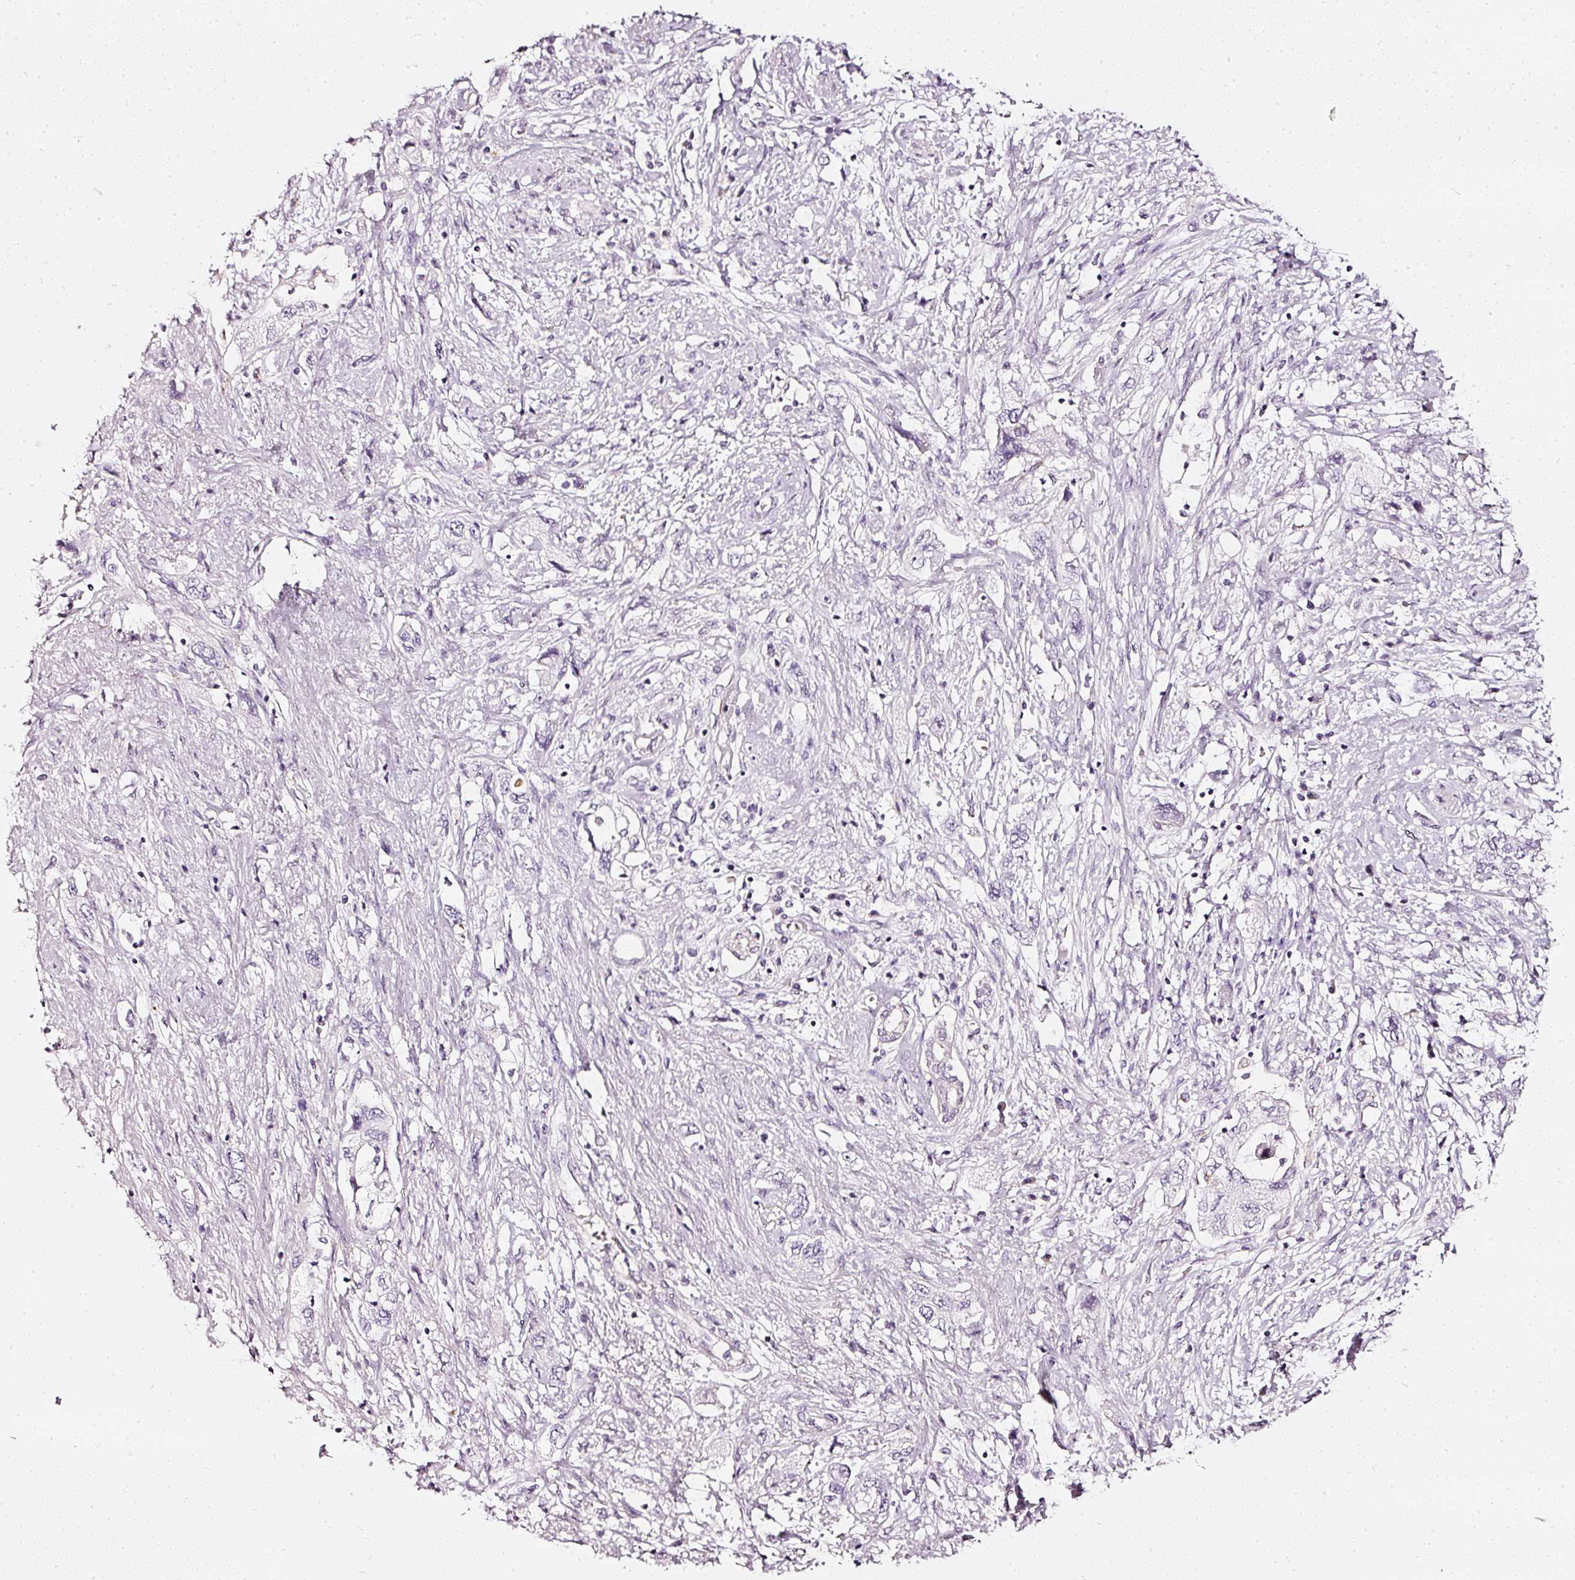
{"staining": {"intensity": "moderate", "quantity": ">75%", "location": "cytoplasmic/membranous"}, "tissue": "pancreatic cancer", "cell_type": "Tumor cells", "image_type": "cancer", "snomed": [{"axis": "morphology", "description": "Adenocarcinoma, NOS"}, {"axis": "topography", "description": "Pancreas"}], "caption": "A brown stain labels moderate cytoplasmic/membranous staining of a protein in pancreatic adenocarcinoma tumor cells.", "gene": "CNP", "patient": {"sex": "female", "age": 73}}